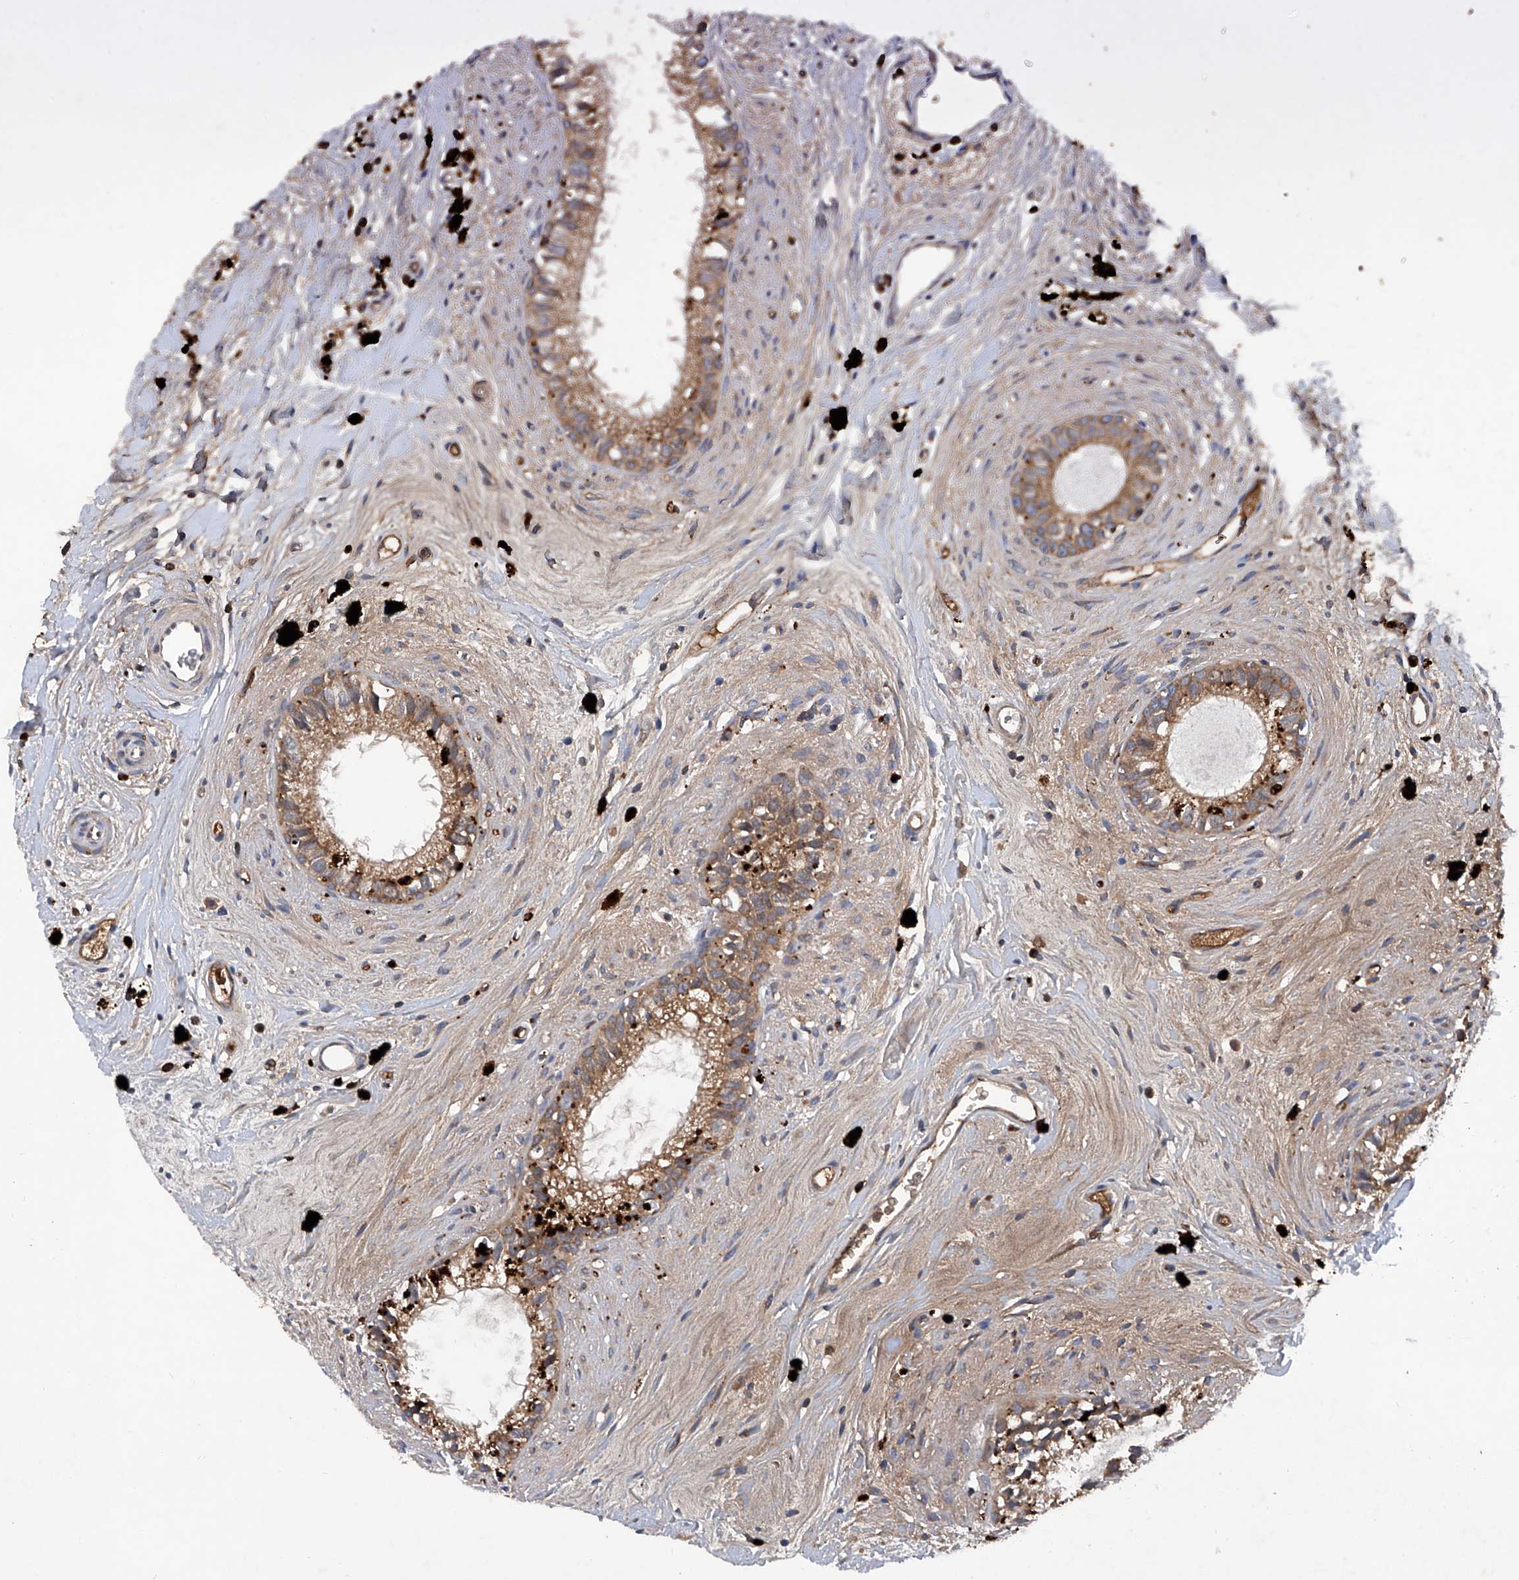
{"staining": {"intensity": "strong", "quantity": ">75%", "location": "cytoplasmic/membranous"}, "tissue": "epididymis", "cell_type": "Glandular cells", "image_type": "normal", "snomed": [{"axis": "morphology", "description": "Normal tissue, NOS"}, {"axis": "topography", "description": "Epididymis"}], "caption": "Immunohistochemistry photomicrograph of benign epididymis stained for a protein (brown), which reveals high levels of strong cytoplasmic/membranous positivity in about >75% of glandular cells.", "gene": "ASCC3", "patient": {"sex": "male", "age": 80}}